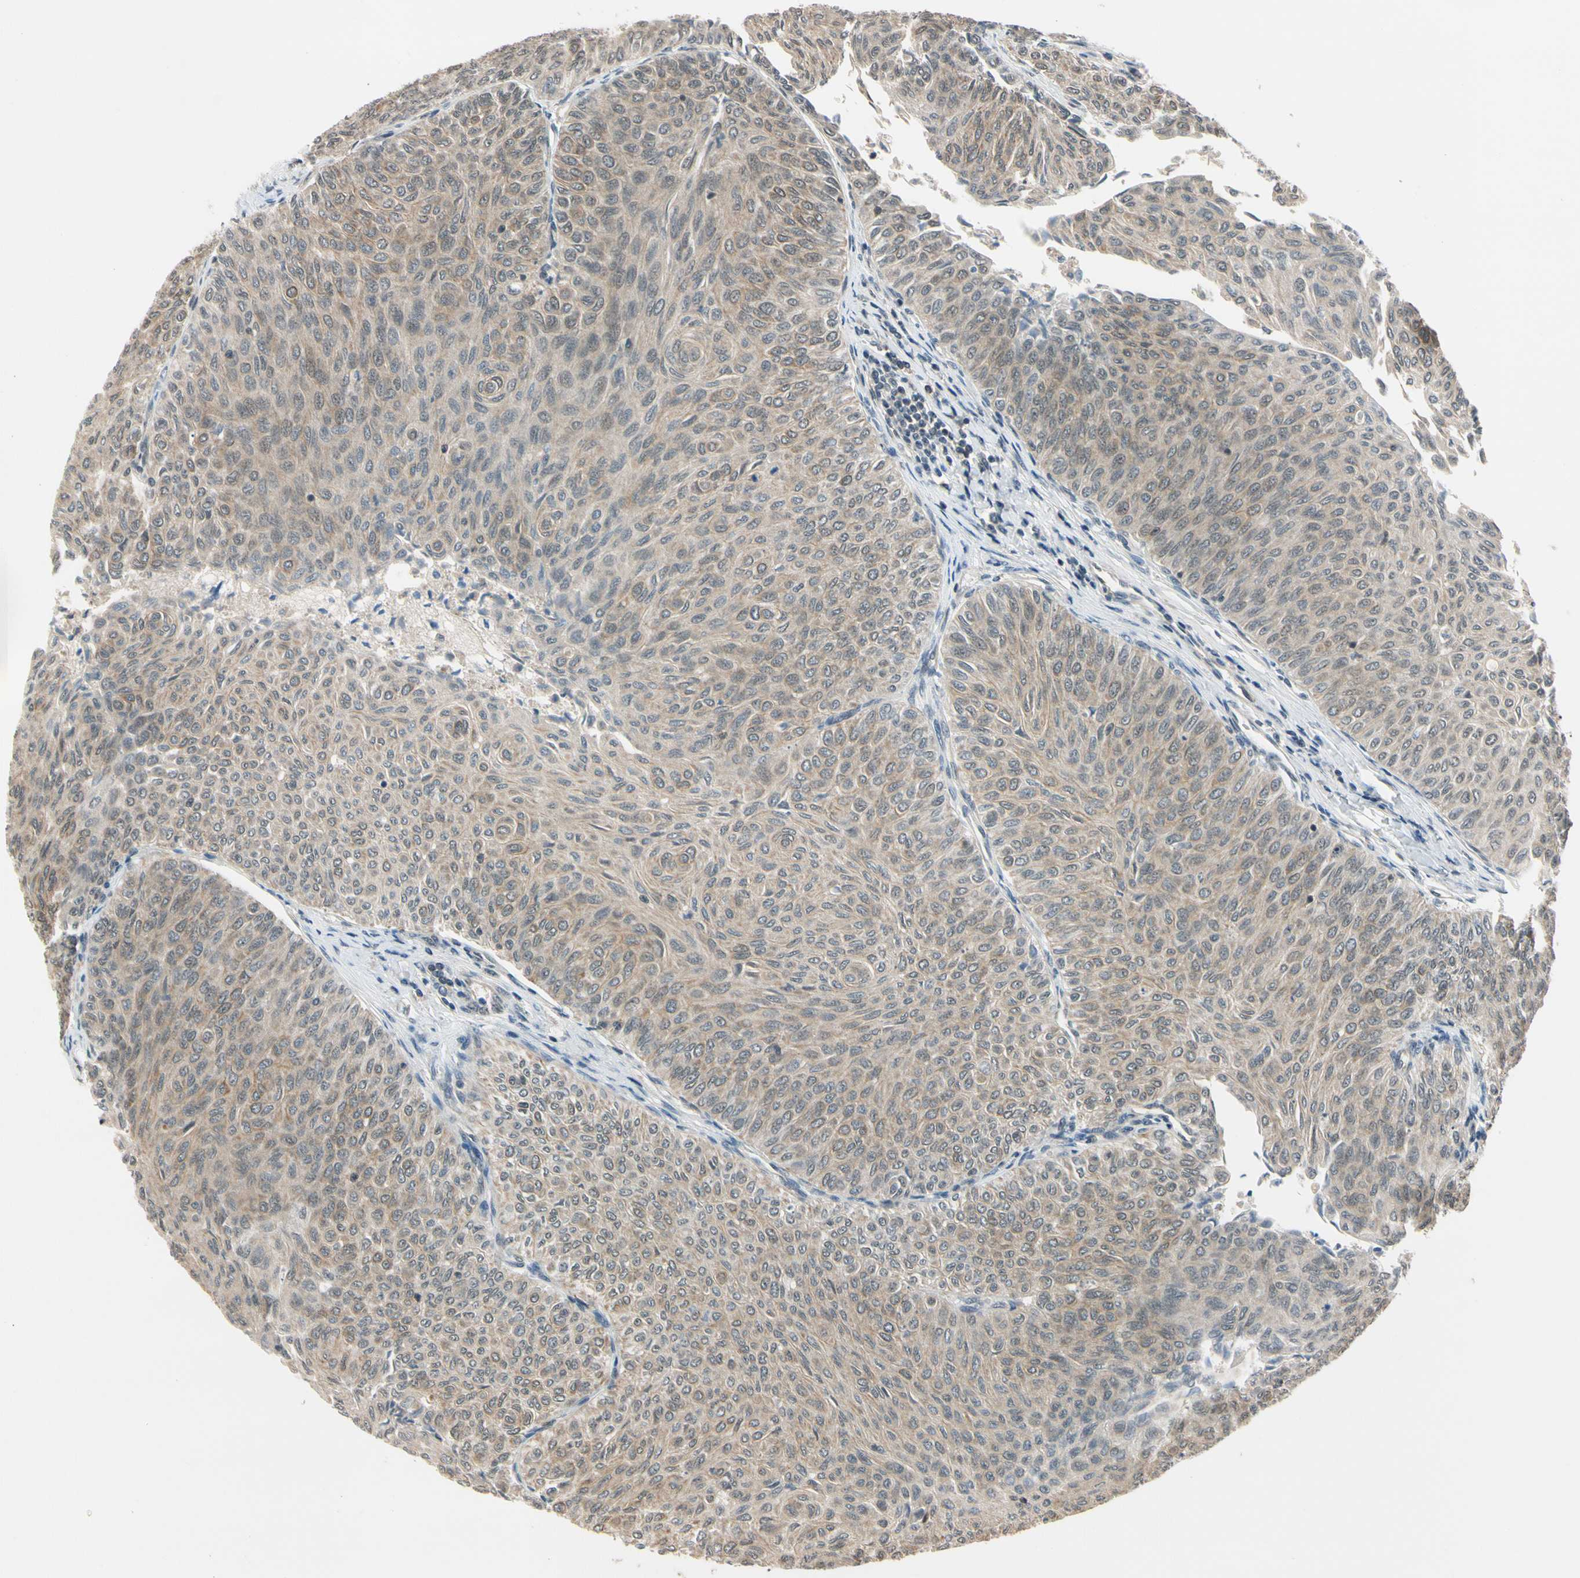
{"staining": {"intensity": "weak", "quantity": ">75%", "location": "cytoplasmic/membranous"}, "tissue": "urothelial cancer", "cell_type": "Tumor cells", "image_type": "cancer", "snomed": [{"axis": "morphology", "description": "Urothelial carcinoma, Low grade"}, {"axis": "topography", "description": "Urinary bladder"}], "caption": "Urothelial cancer tissue exhibits weak cytoplasmic/membranous positivity in about >75% of tumor cells", "gene": "TAF12", "patient": {"sex": "male", "age": 78}}